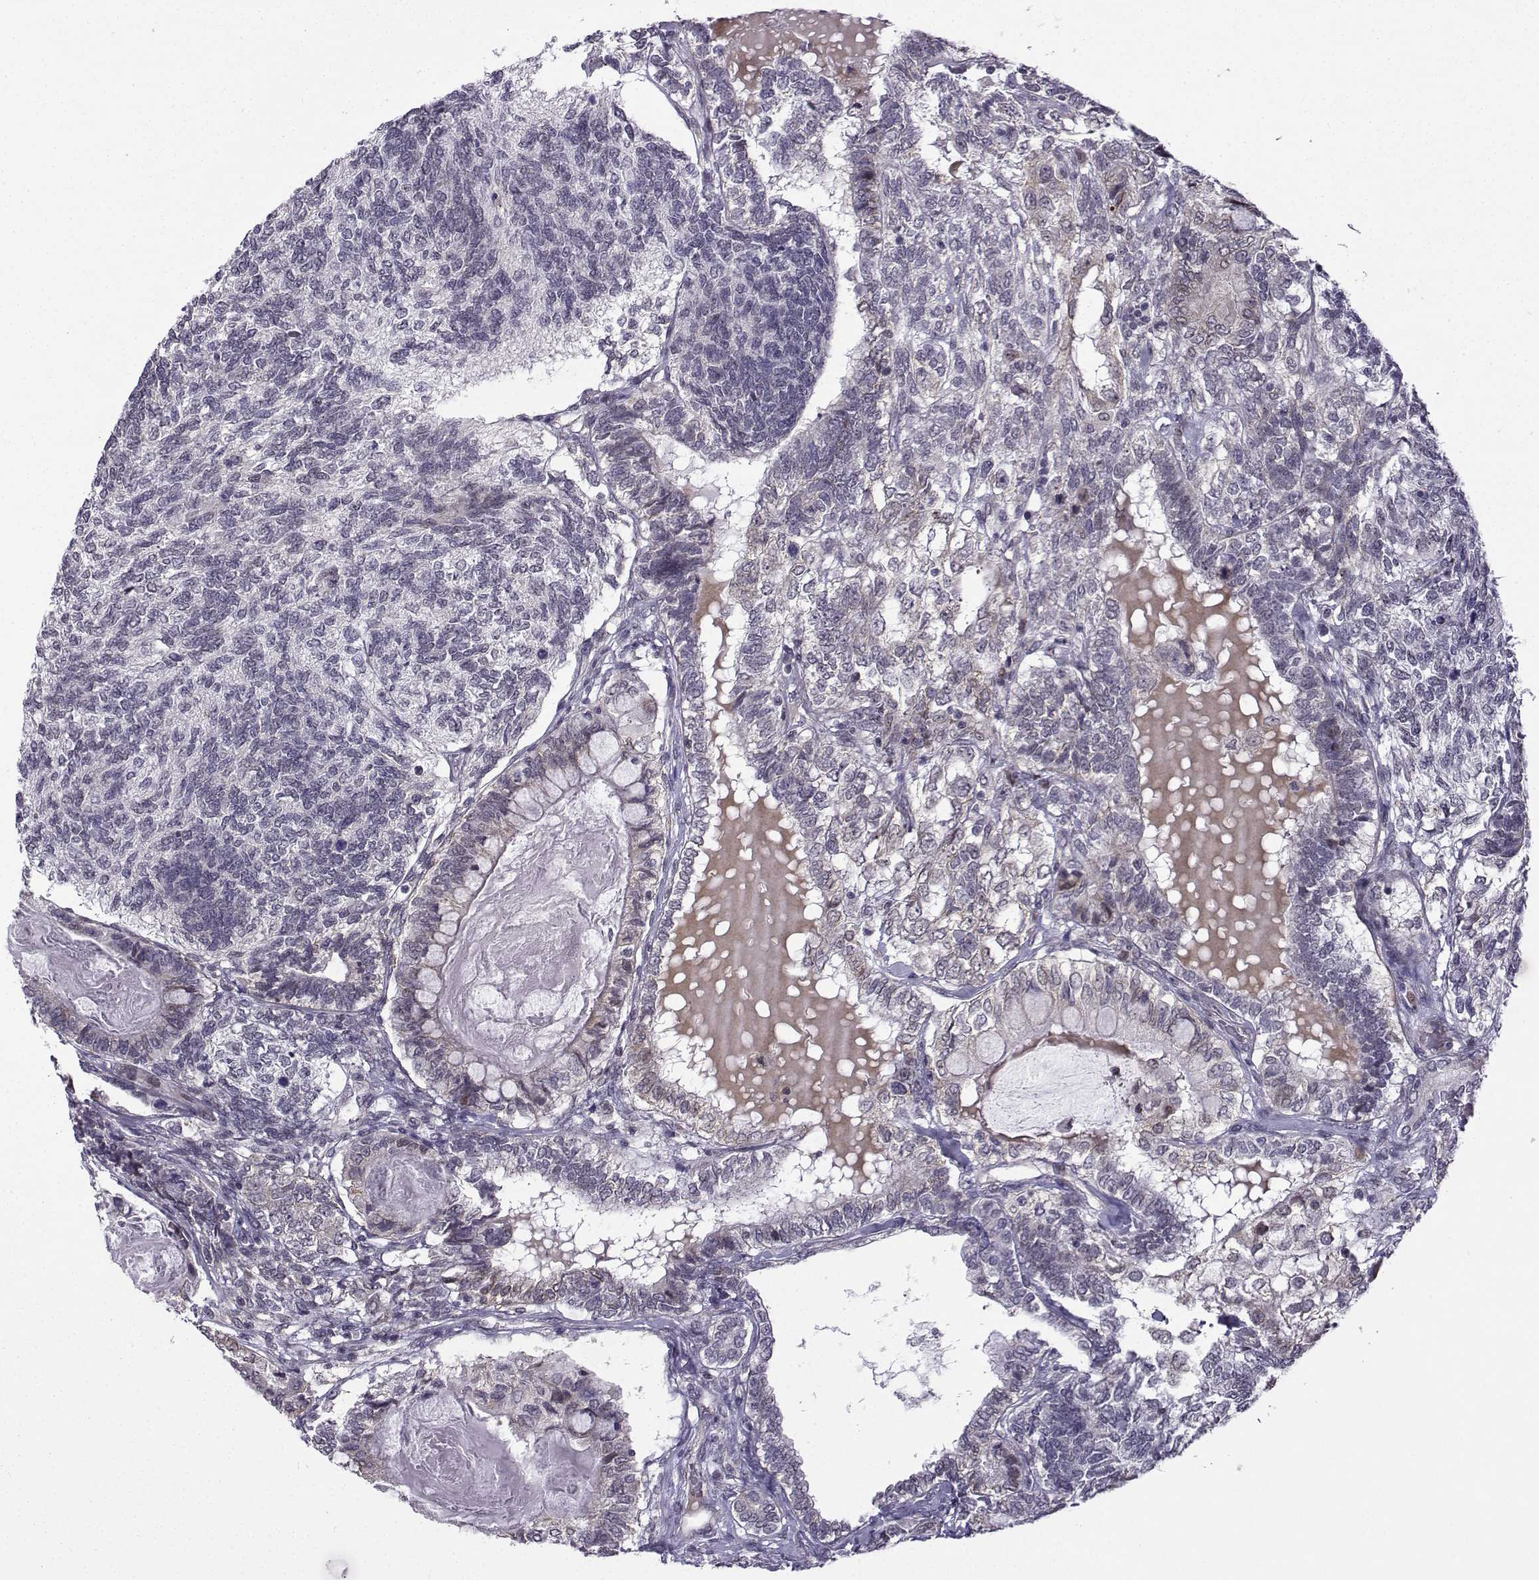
{"staining": {"intensity": "negative", "quantity": "none", "location": "none"}, "tissue": "testis cancer", "cell_type": "Tumor cells", "image_type": "cancer", "snomed": [{"axis": "morphology", "description": "Seminoma, NOS"}, {"axis": "morphology", "description": "Carcinoma, Embryonal, NOS"}, {"axis": "topography", "description": "Testis"}], "caption": "Immunohistochemical staining of testis seminoma displays no significant positivity in tumor cells. (DAB (3,3'-diaminobenzidine) IHC, high magnification).", "gene": "FGF3", "patient": {"sex": "male", "age": 41}}